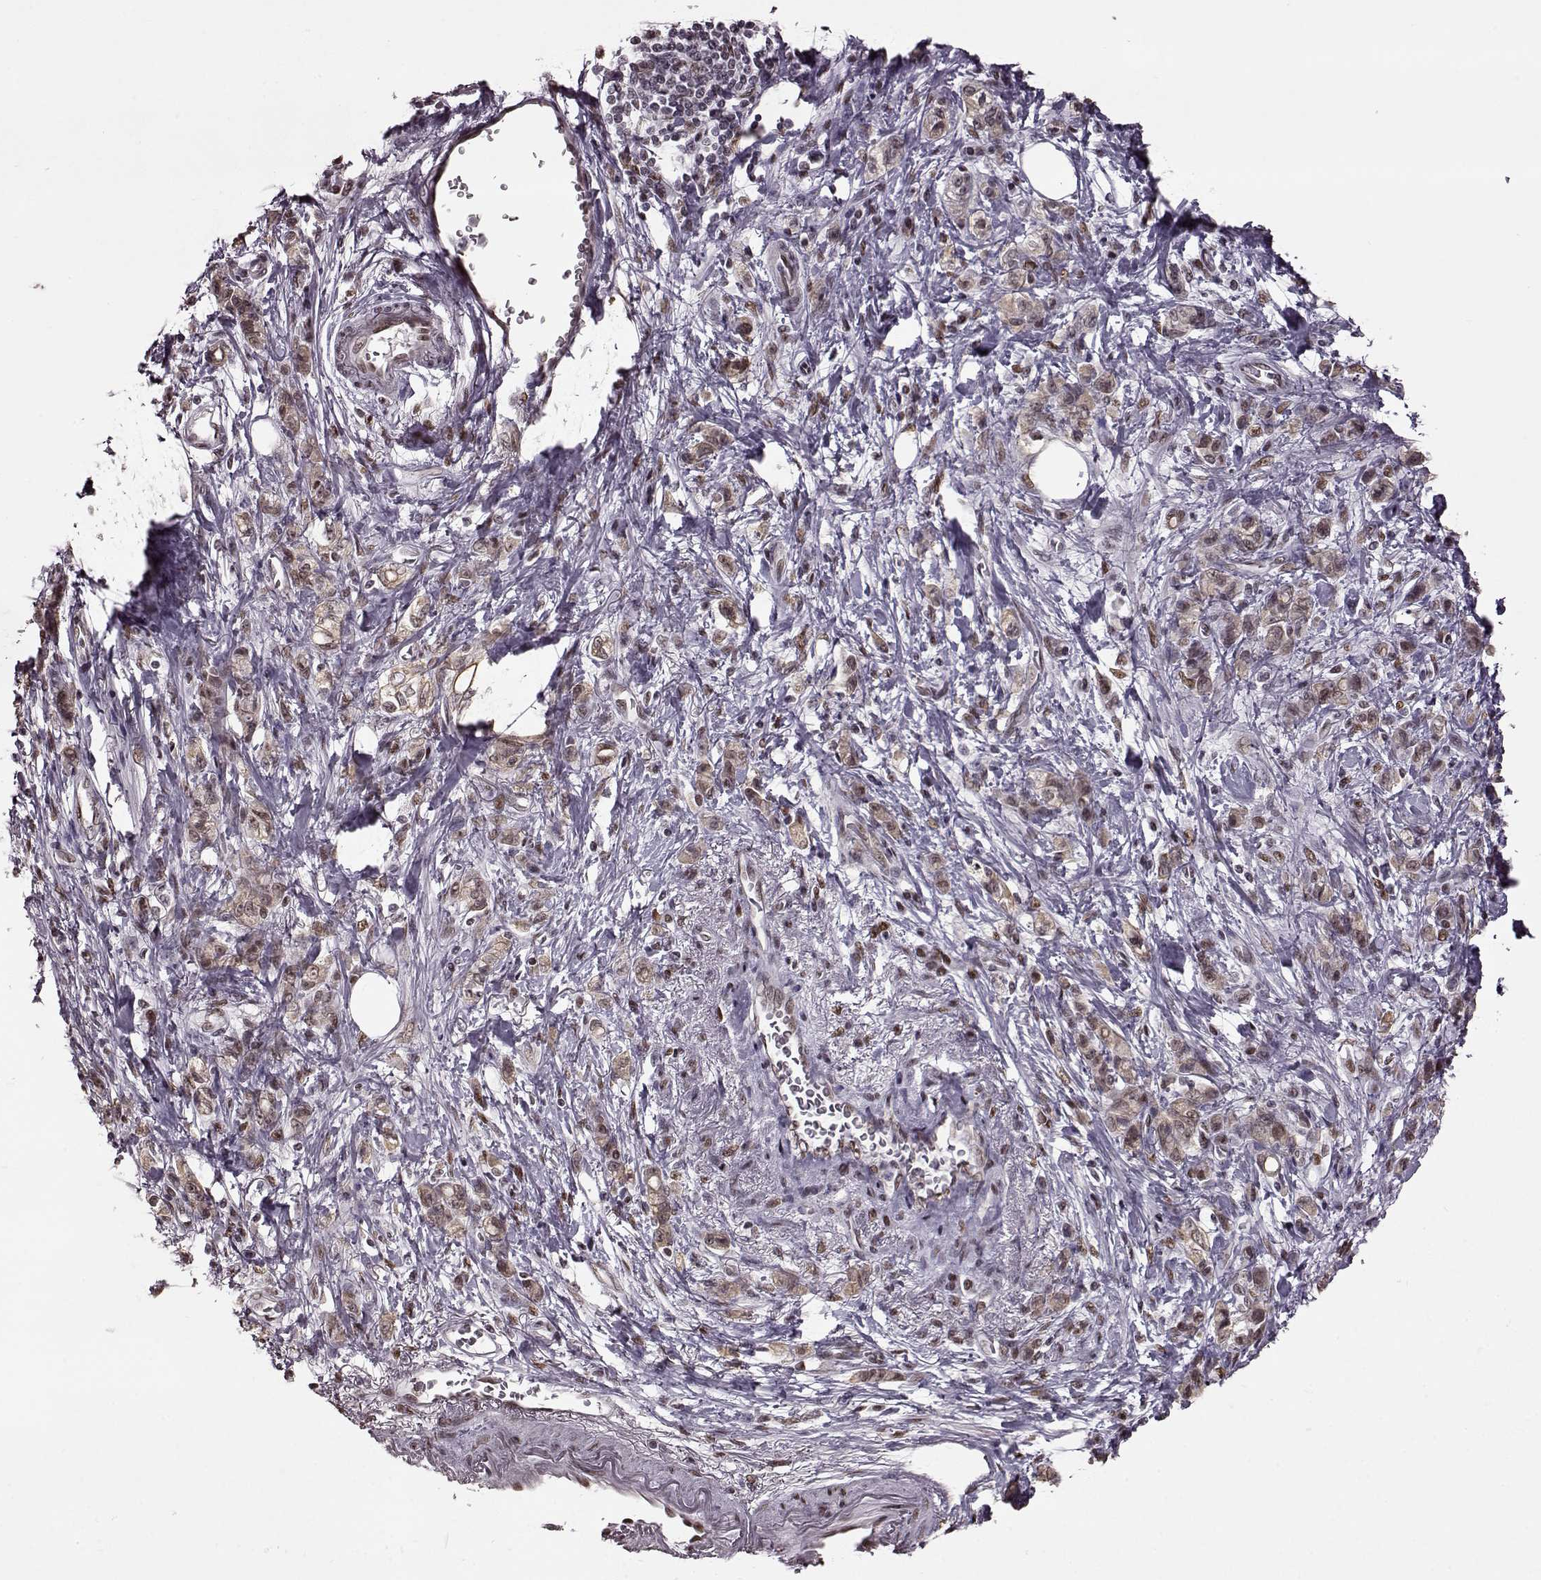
{"staining": {"intensity": "weak", "quantity": ">75%", "location": "cytoplasmic/membranous"}, "tissue": "stomach cancer", "cell_type": "Tumor cells", "image_type": "cancer", "snomed": [{"axis": "morphology", "description": "Adenocarcinoma, NOS"}, {"axis": "topography", "description": "Stomach"}], "caption": "Immunohistochemistry of human adenocarcinoma (stomach) demonstrates low levels of weak cytoplasmic/membranous positivity in approximately >75% of tumor cells.", "gene": "FTO", "patient": {"sex": "male", "age": 77}}